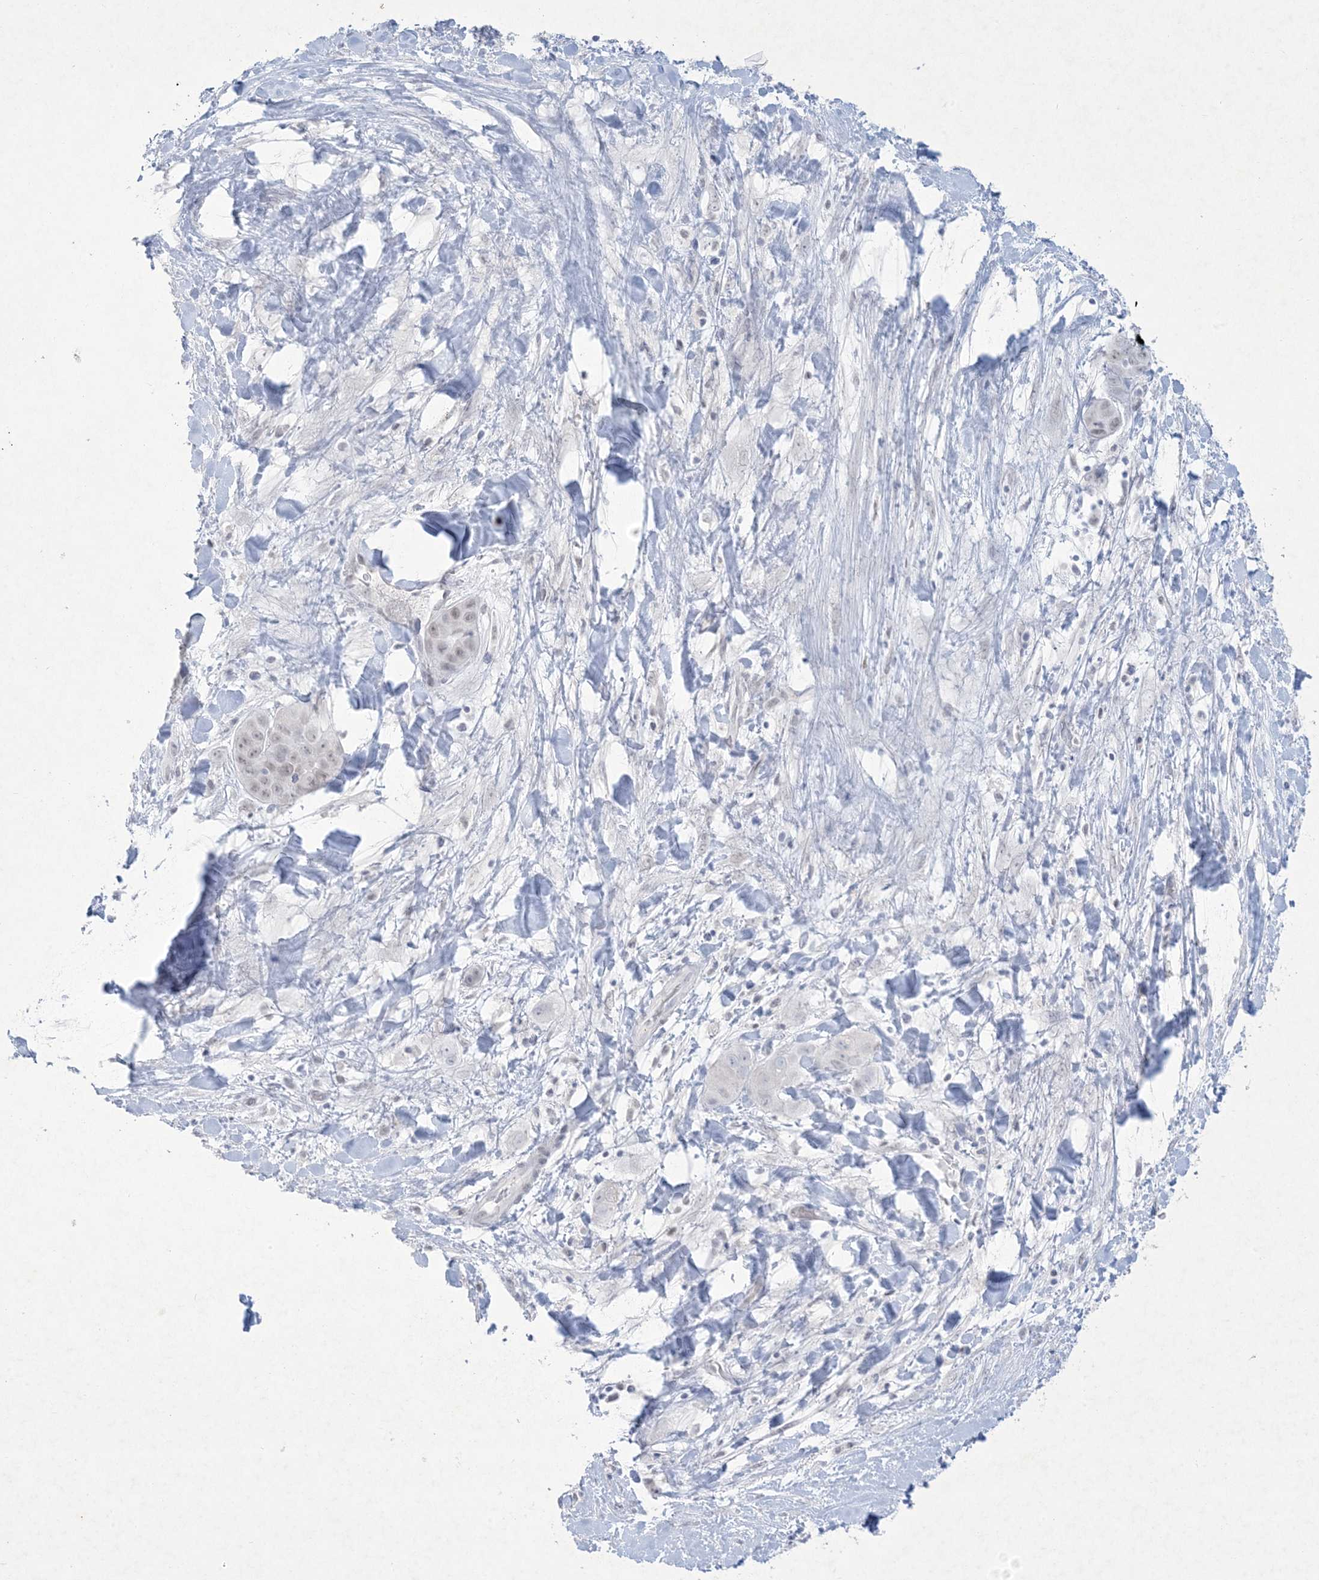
{"staining": {"intensity": "weak", "quantity": "<25%", "location": "nuclear"}, "tissue": "liver cancer", "cell_type": "Tumor cells", "image_type": "cancer", "snomed": [{"axis": "morphology", "description": "Cholangiocarcinoma"}, {"axis": "topography", "description": "Liver"}], "caption": "IHC micrograph of neoplastic tissue: human liver cancer stained with DAB (3,3'-diaminobenzidine) displays no significant protein expression in tumor cells.", "gene": "HOMEZ", "patient": {"sex": "female", "age": 52}}